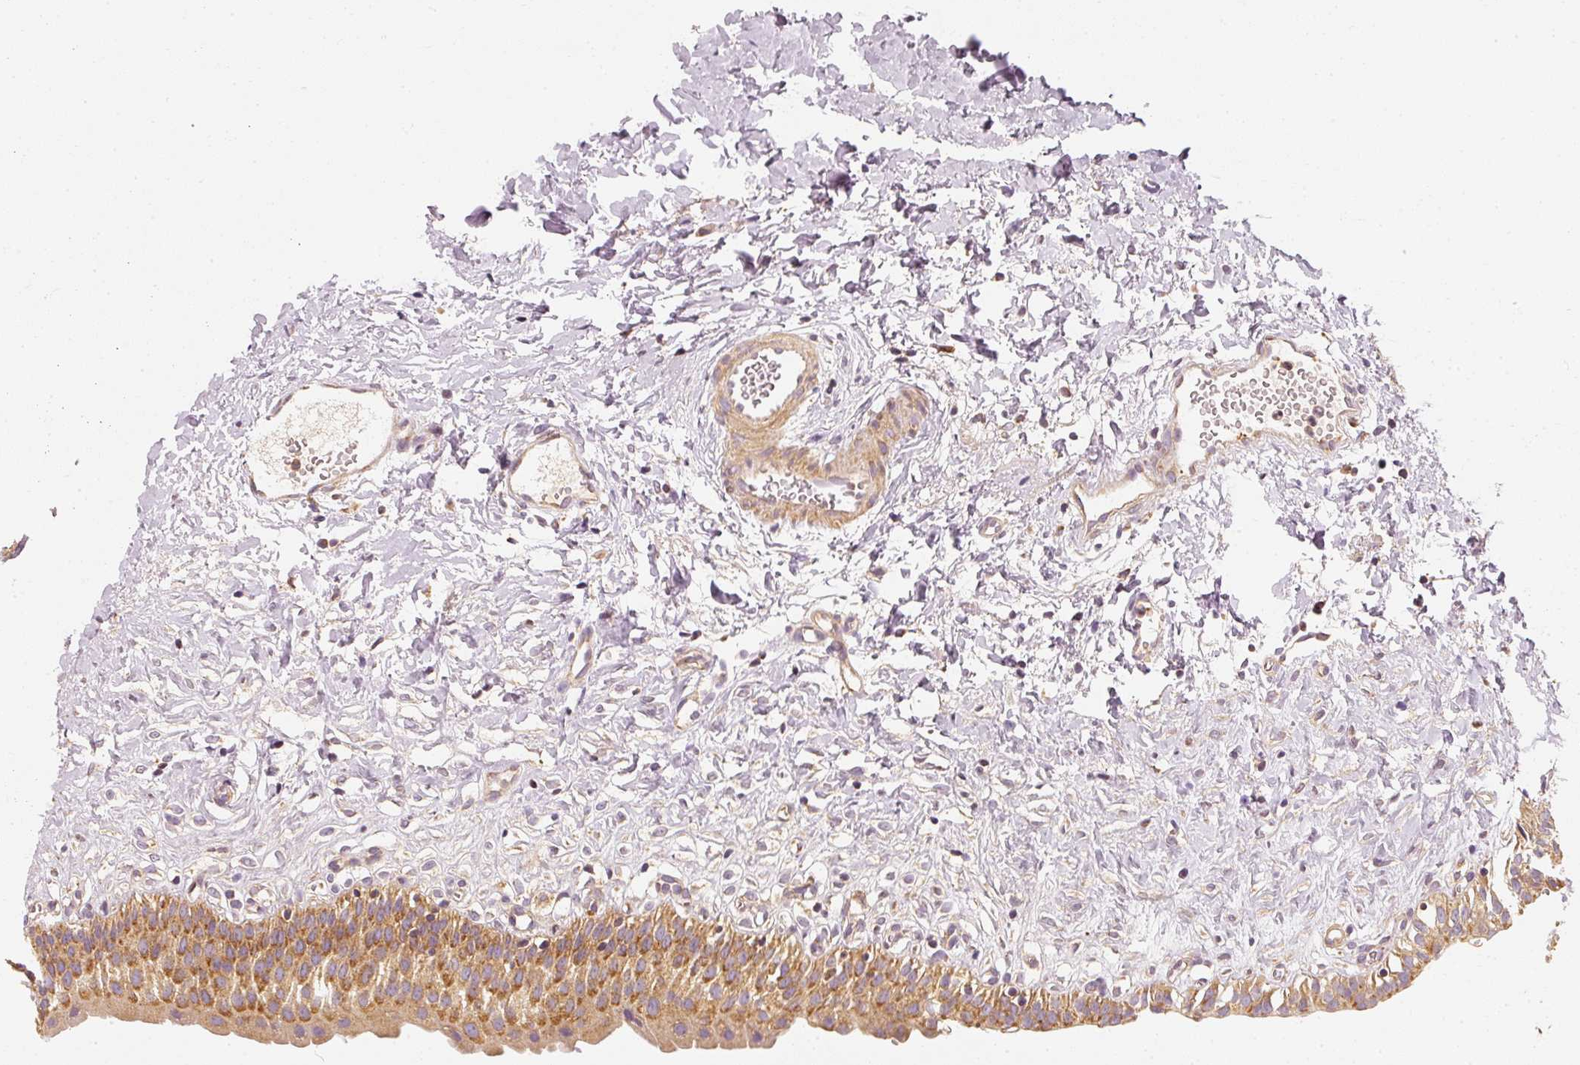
{"staining": {"intensity": "strong", "quantity": ">75%", "location": "cytoplasmic/membranous"}, "tissue": "urinary bladder", "cell_type": "Urothelial cells", "image_type": "normal", "snomed": [{"axis": "morphology", "description": "Normal tissue, NOS"}, {"axis": "topography", "description": "Urinary bladder"}], "caption": "IHC staining of normal urinary bladder, which reveals high levels of strong cytoplasmic/membranous staining in approximately >75% of urothelial cells indicating strong cytoplasmic/membranous protein expression. The staining was performed using DAB (brown) for protein detection and nuclei were counterstained in hematoxylin (blue).", "gene": "TOMM40", "patient": {"sex": "male", "age": 51}}